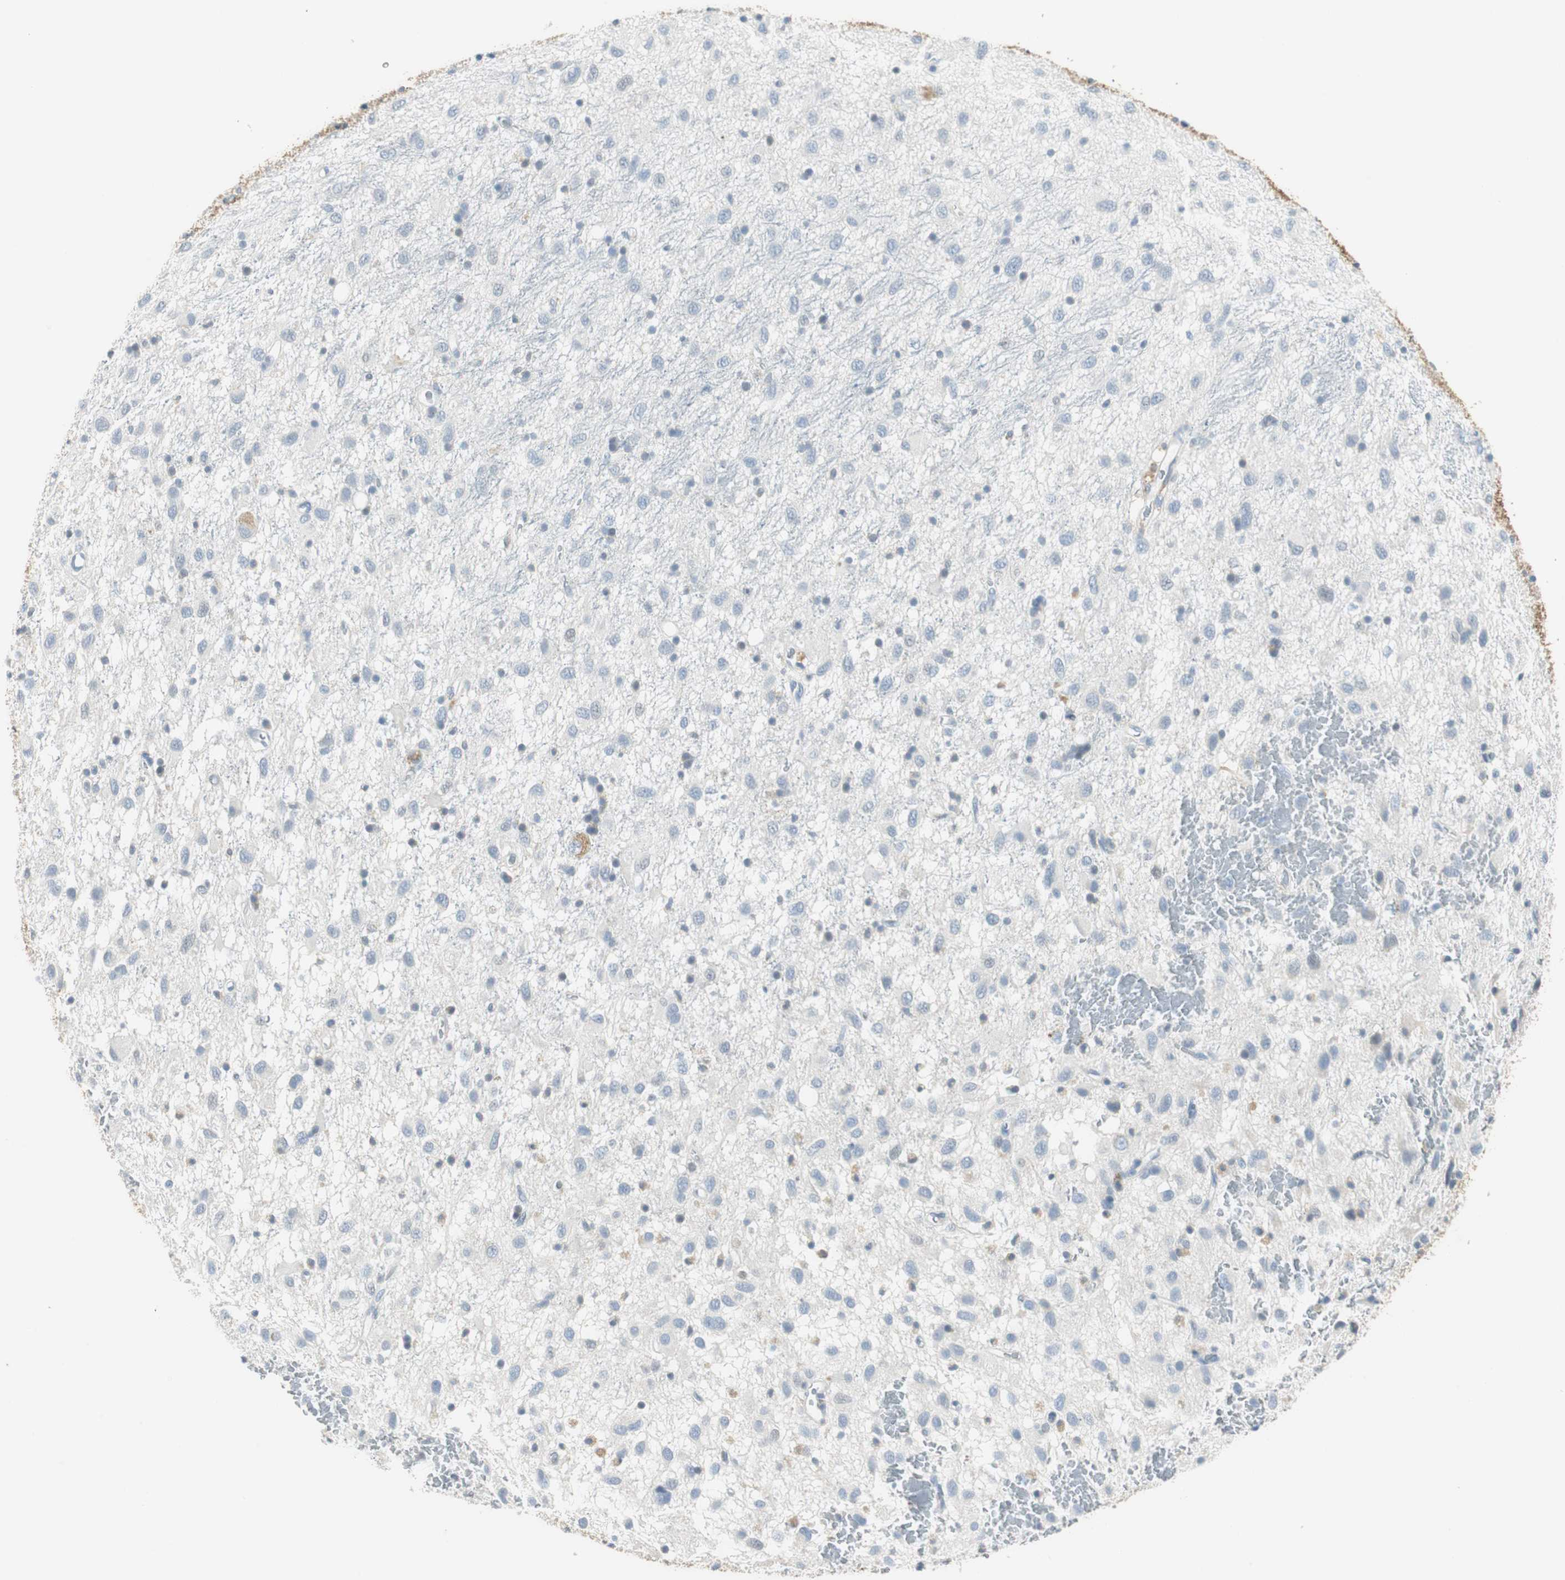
{"staining": {"intensity": "negative", "quantity": "none", "location": "none"}, "tissue": "glioma", "cell_type": "Tumor cells", "image_type": "cancer", "snomed": [{"axis": "morphology", "description": "Glioma, malignant, Low grade"}, {"axis": "topography", "description": "Brain"}], "caption": "An immunohistochemistry photomicrograph of glioma is shown. There is no staining in tumor cells of glioma.", "gene": "MSTO1", "patient": {"sex": "male", "age": 77}}